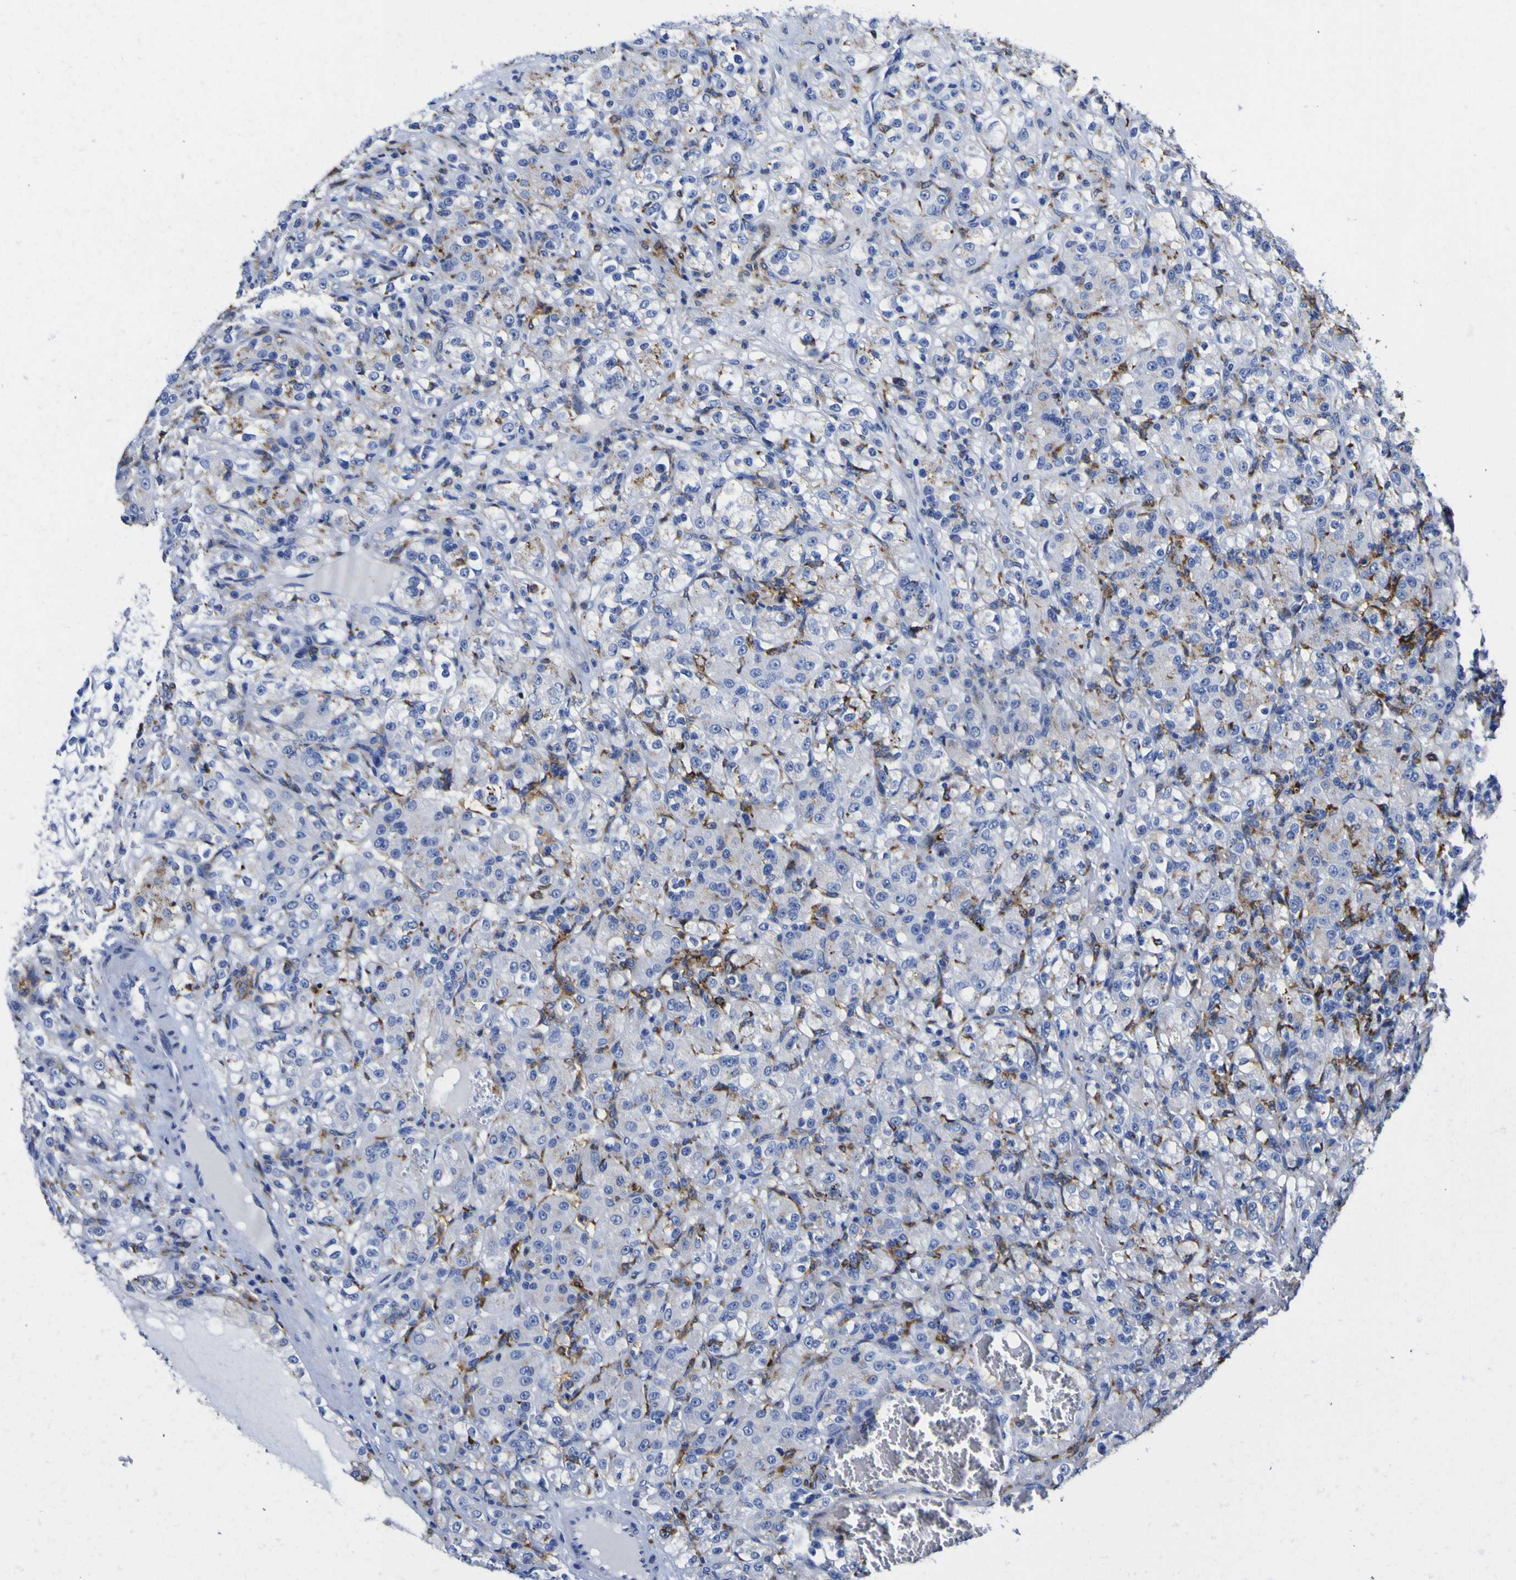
{"staining": {"intensity": "moderate", "quantity": "25%-75%", "location": "cytoplasmic/membranous"}, "tissue": "renal cancer", "cell_type": "Tumor cells", "image_type": "cancer", "snomed": [{"axis": "morphology", "description": "Adenocarcinoma, NOS"}, {"axis": "topography", "description": "Kidney"}], "caption": "Immunohistochemistry micrograph of human renal cancer (adenocarcinoma) stained for a protein (brown), which exhibits medium levels of moderate cytoplasmic/membranous staining in about 25%-75% of tumor cells.", "gene": "HLA-DQA1", "patient": {"sex": "male", "age": 61}}